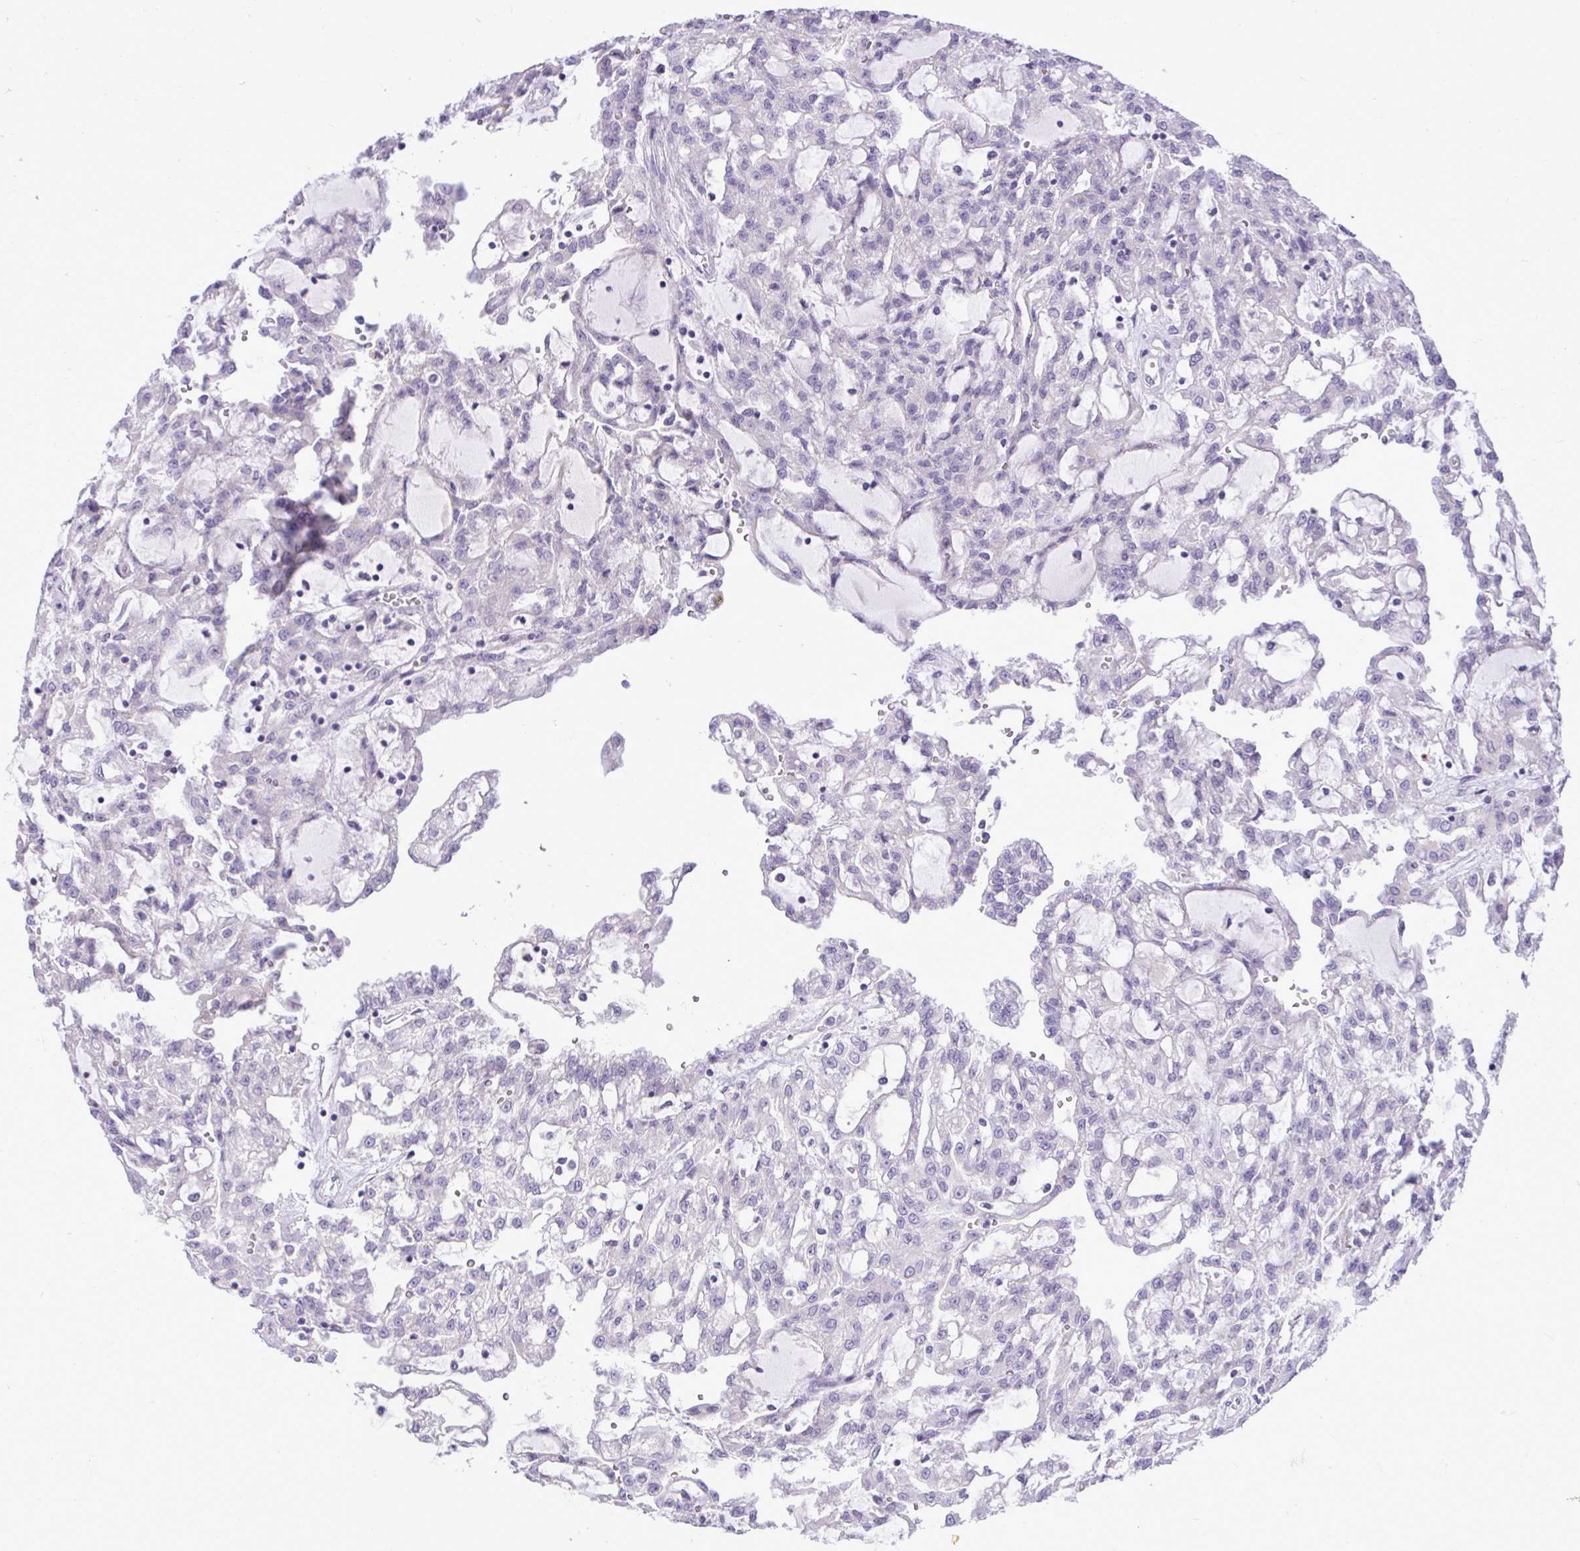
{"staining": {"intensity": "negative", "quantity": "none", "location": "none"}, "tissue": "renal cancer", "cell_type": "Tumor cells", "image_type": "cancer", "snomed": [{"axis": "morphology", "description": "Adenocarcinoma, NOS"}, {"axis": "topography", "description": "Kidney"}], "caption": "DAB immunohistochemical staining of adenocarcinoma (renal) displays no significant expression in tumor cells.", "gene": "SPAG1", "patient": {"sex": "male", "age": 63}}